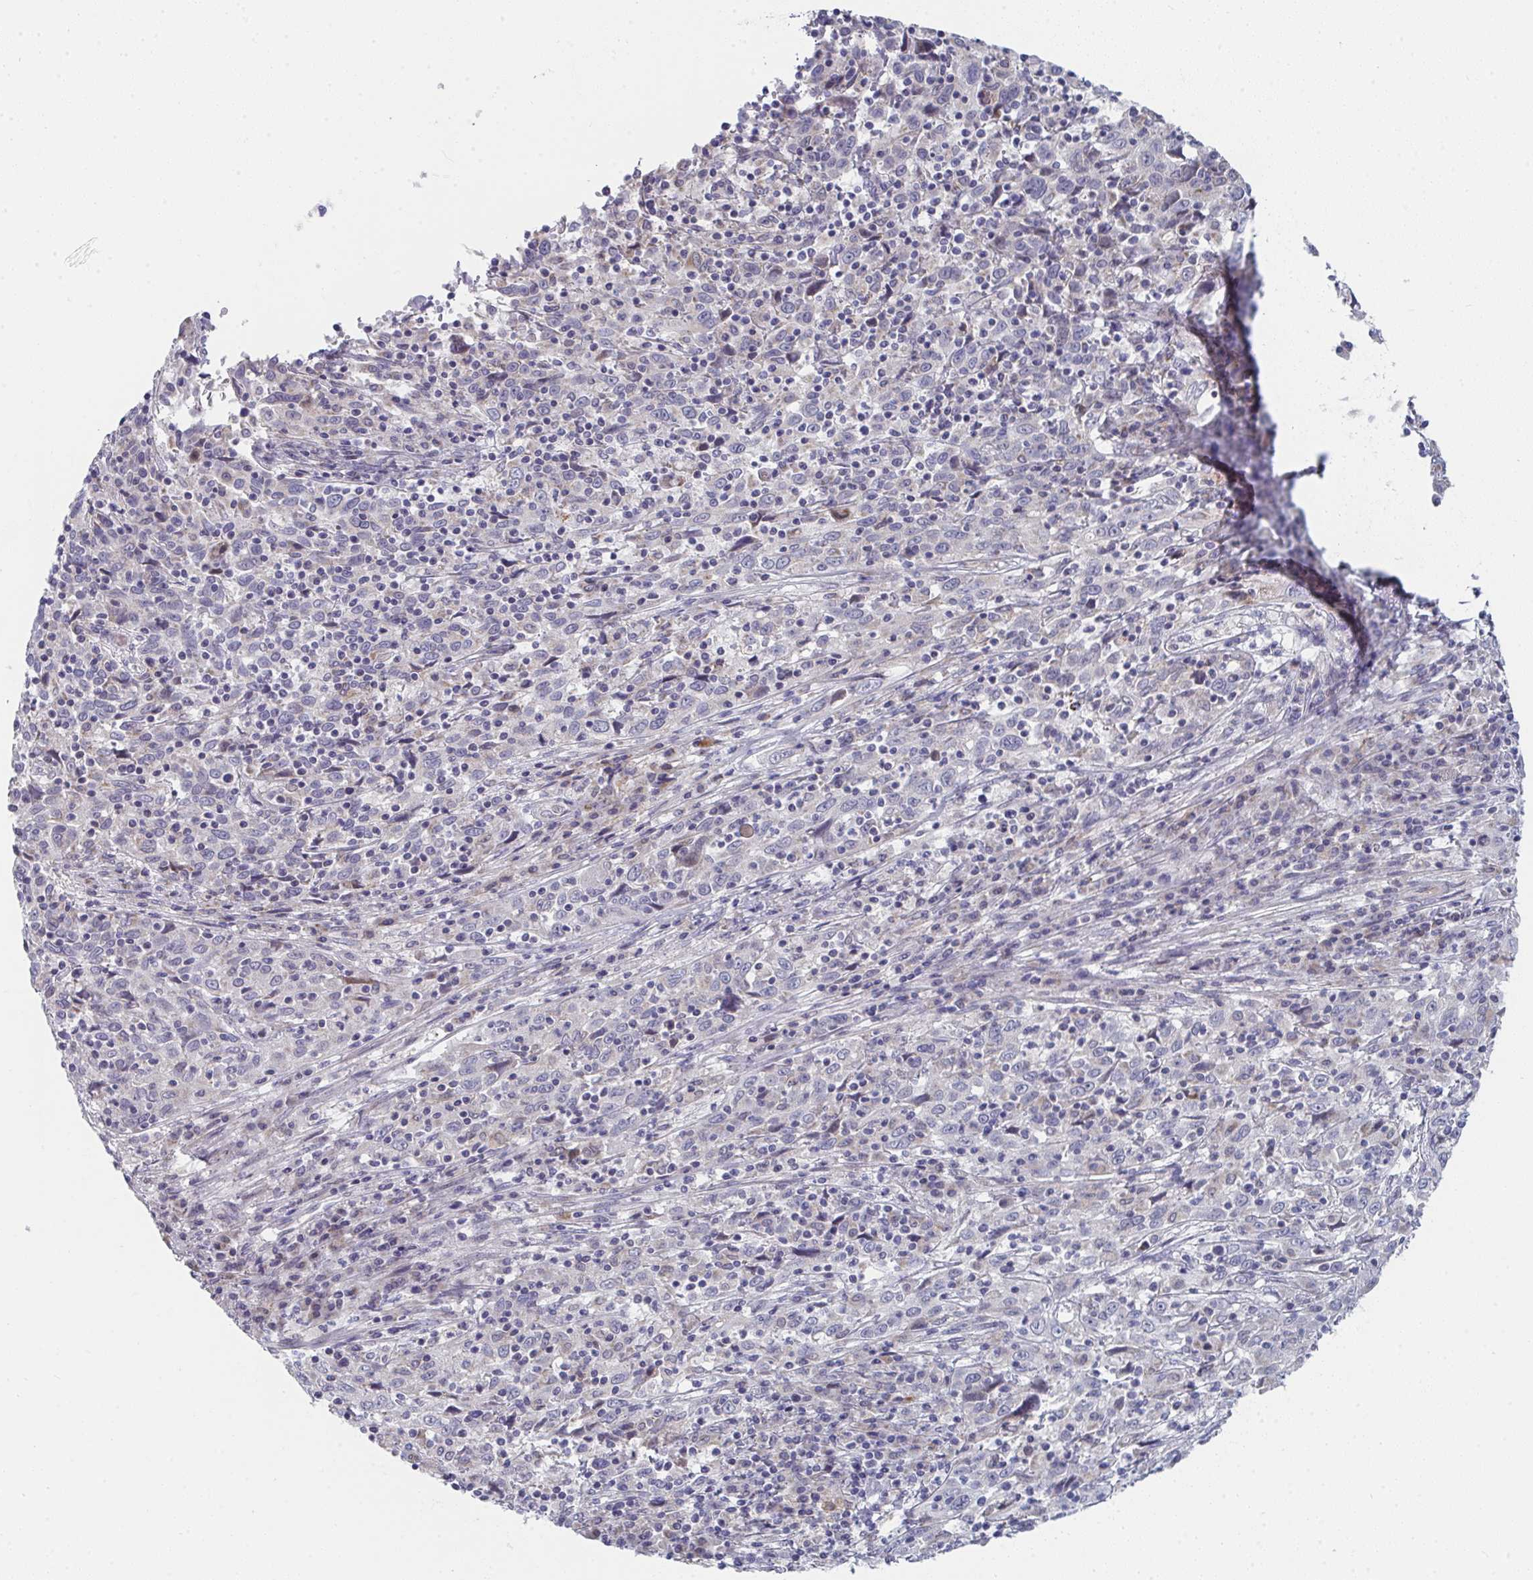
{"staining": {"intensity": "negative", "quantity": "none", "location": "none"}, "tissue": "cervical cancer", "cell_type": "Tumor cells", "image_type": "cancer", "snomed": [{"axis": "morphology", "description": "Squamous cell carcinoma, NOS"}, {"axis": "topography", "description": "Cervix"}], "caption": "This is an IHC photomicrograph of cervical cancer (squamous cell carcinoma). There is no positivity in tumor cells.", "gene": "VWDE", "patient": {"sex": "female", "age": 46}}